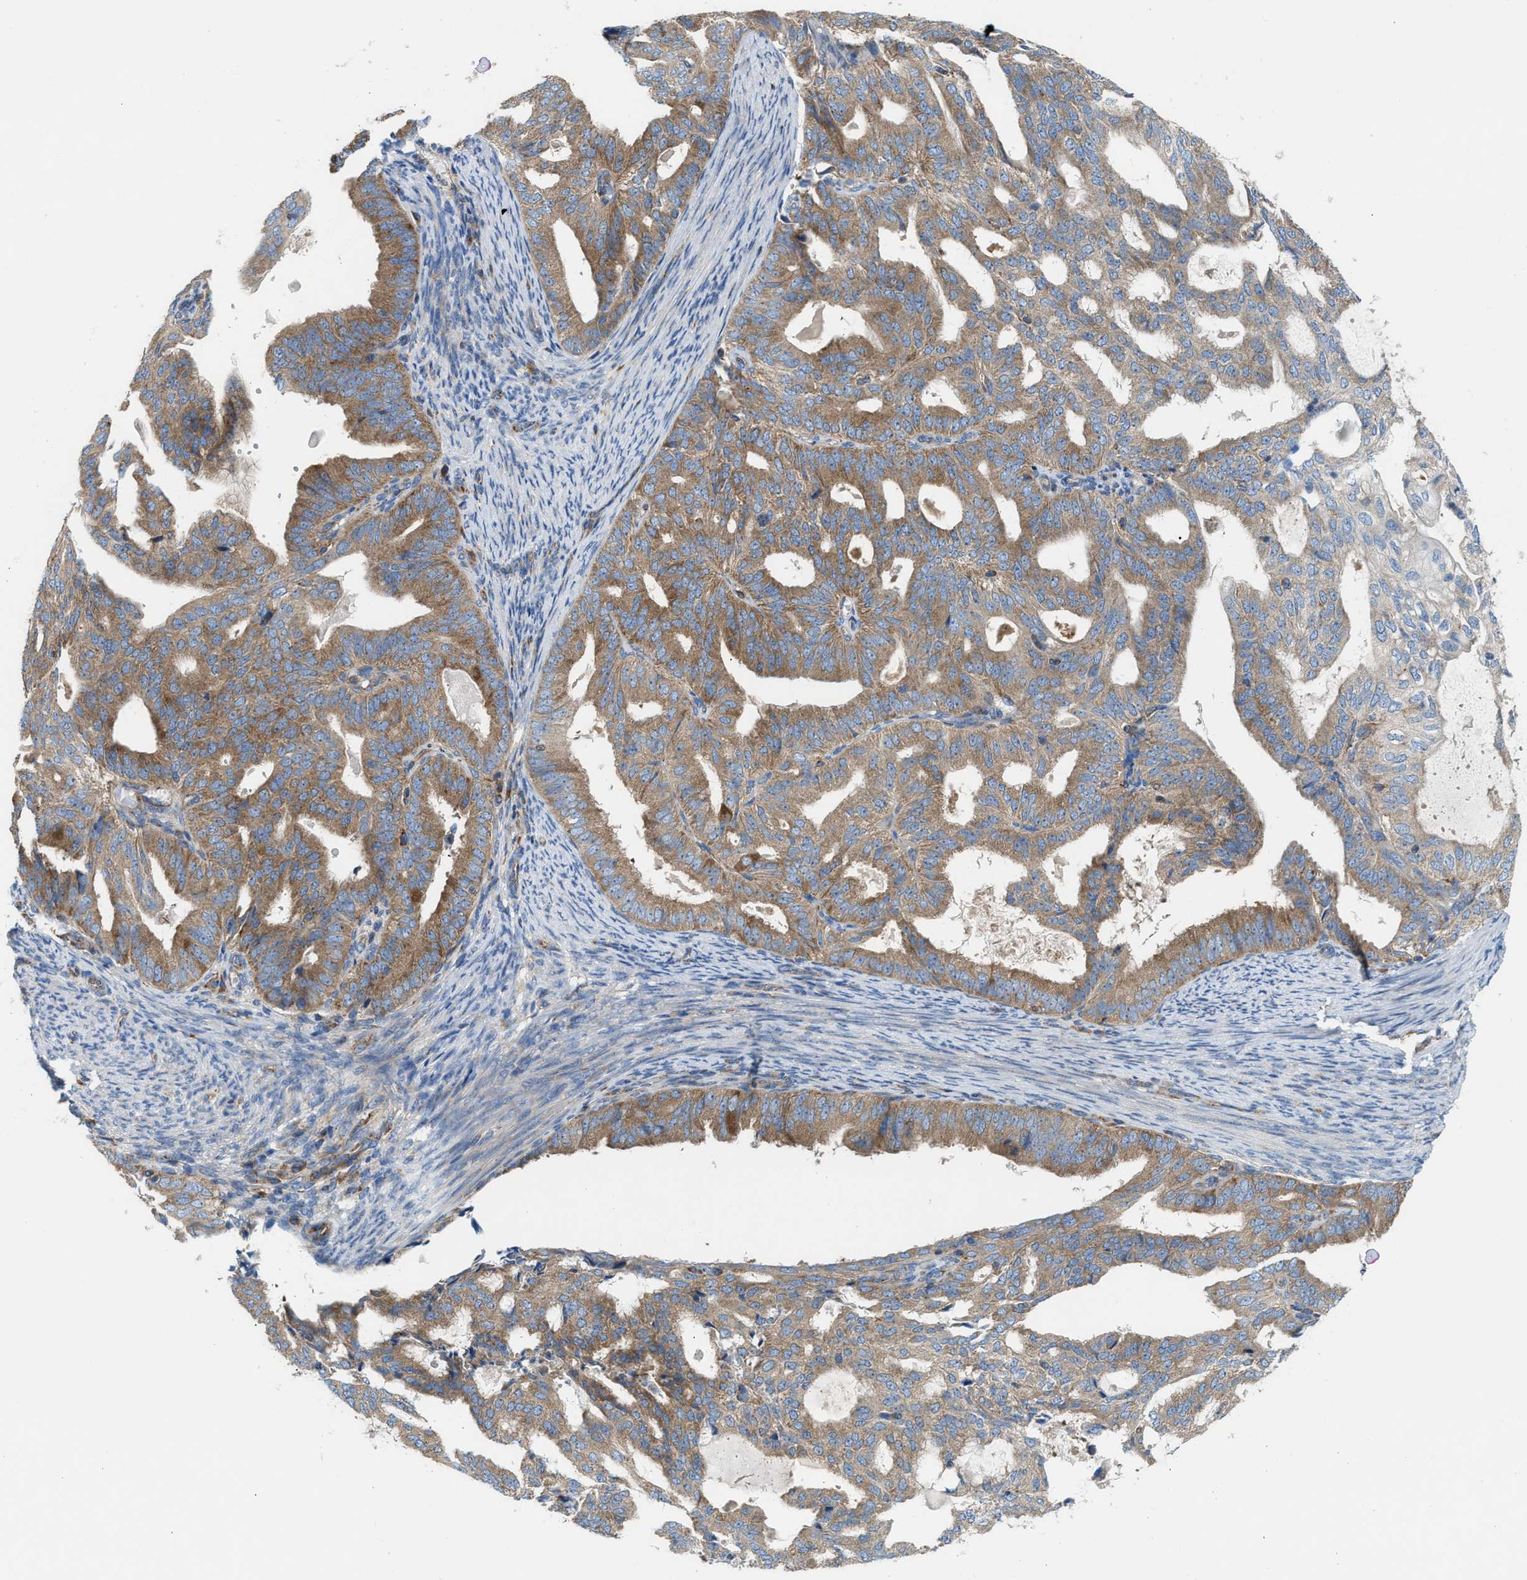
{"staining": {"intensity": "moderate", "quantity": ">75%", "location": "cytoplasmic/membranous"}, "tissue": "endometrial cancer", "cell_type": "Tumor cells", "image_type": "cancer", "snomed": [{"axis": "morphology", "description": "Adenocarcinoma, NOS"}, {"axis": "topography", "description": "Endometrium"}], "caption": "Immunohistochemical staining of human endometrial cancer (adenocarcinoma) shows medium levels of moderate cytoplasmic/membranous expression in approximately >75% of tumor cells.", "gene": "TBC1D15", "patient": {"sex": "female", "age": 58}}